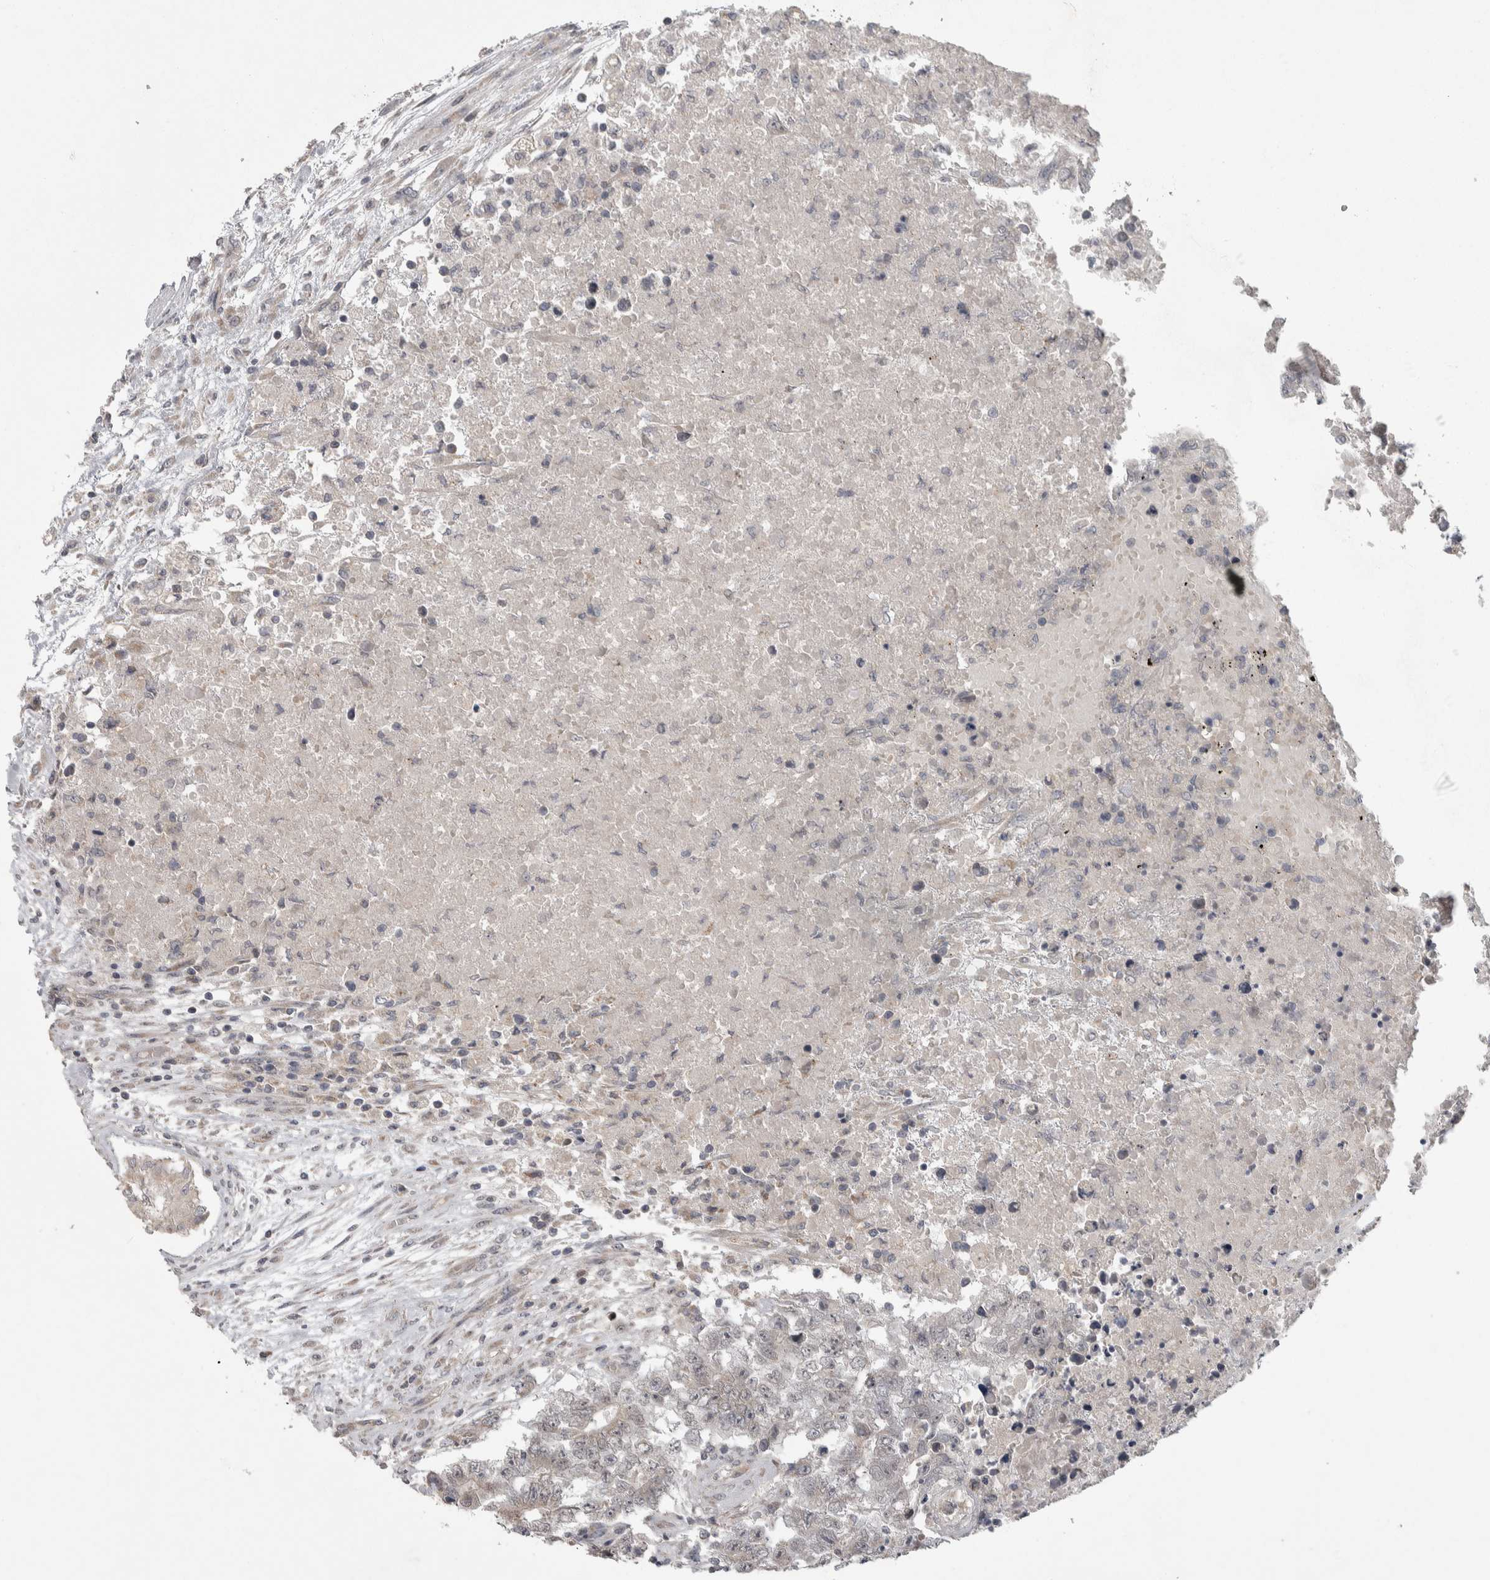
{"staining": {"intensity": "negative", "quantity": "none", "location": "none"}, "tissue": "testis cancer", "cell_type": "Tumor cells", "image_type": "cancer", "snomed": [{"axis": "morphology", "description": "Carcinoma, Embryonal, NOS"}, {"axis": "topography", "description": "Testis"}], "caption": "High magnification brightfield microscopy of testis embryonal carcinoma stained with DAB (3,3'-diaminobenzidine) (brown) and counterstained with hematoxylin (blue): tumor cells show no significant positivity.", "gene": "SRP68", "patient": {"sex": "male", "age": 25}}